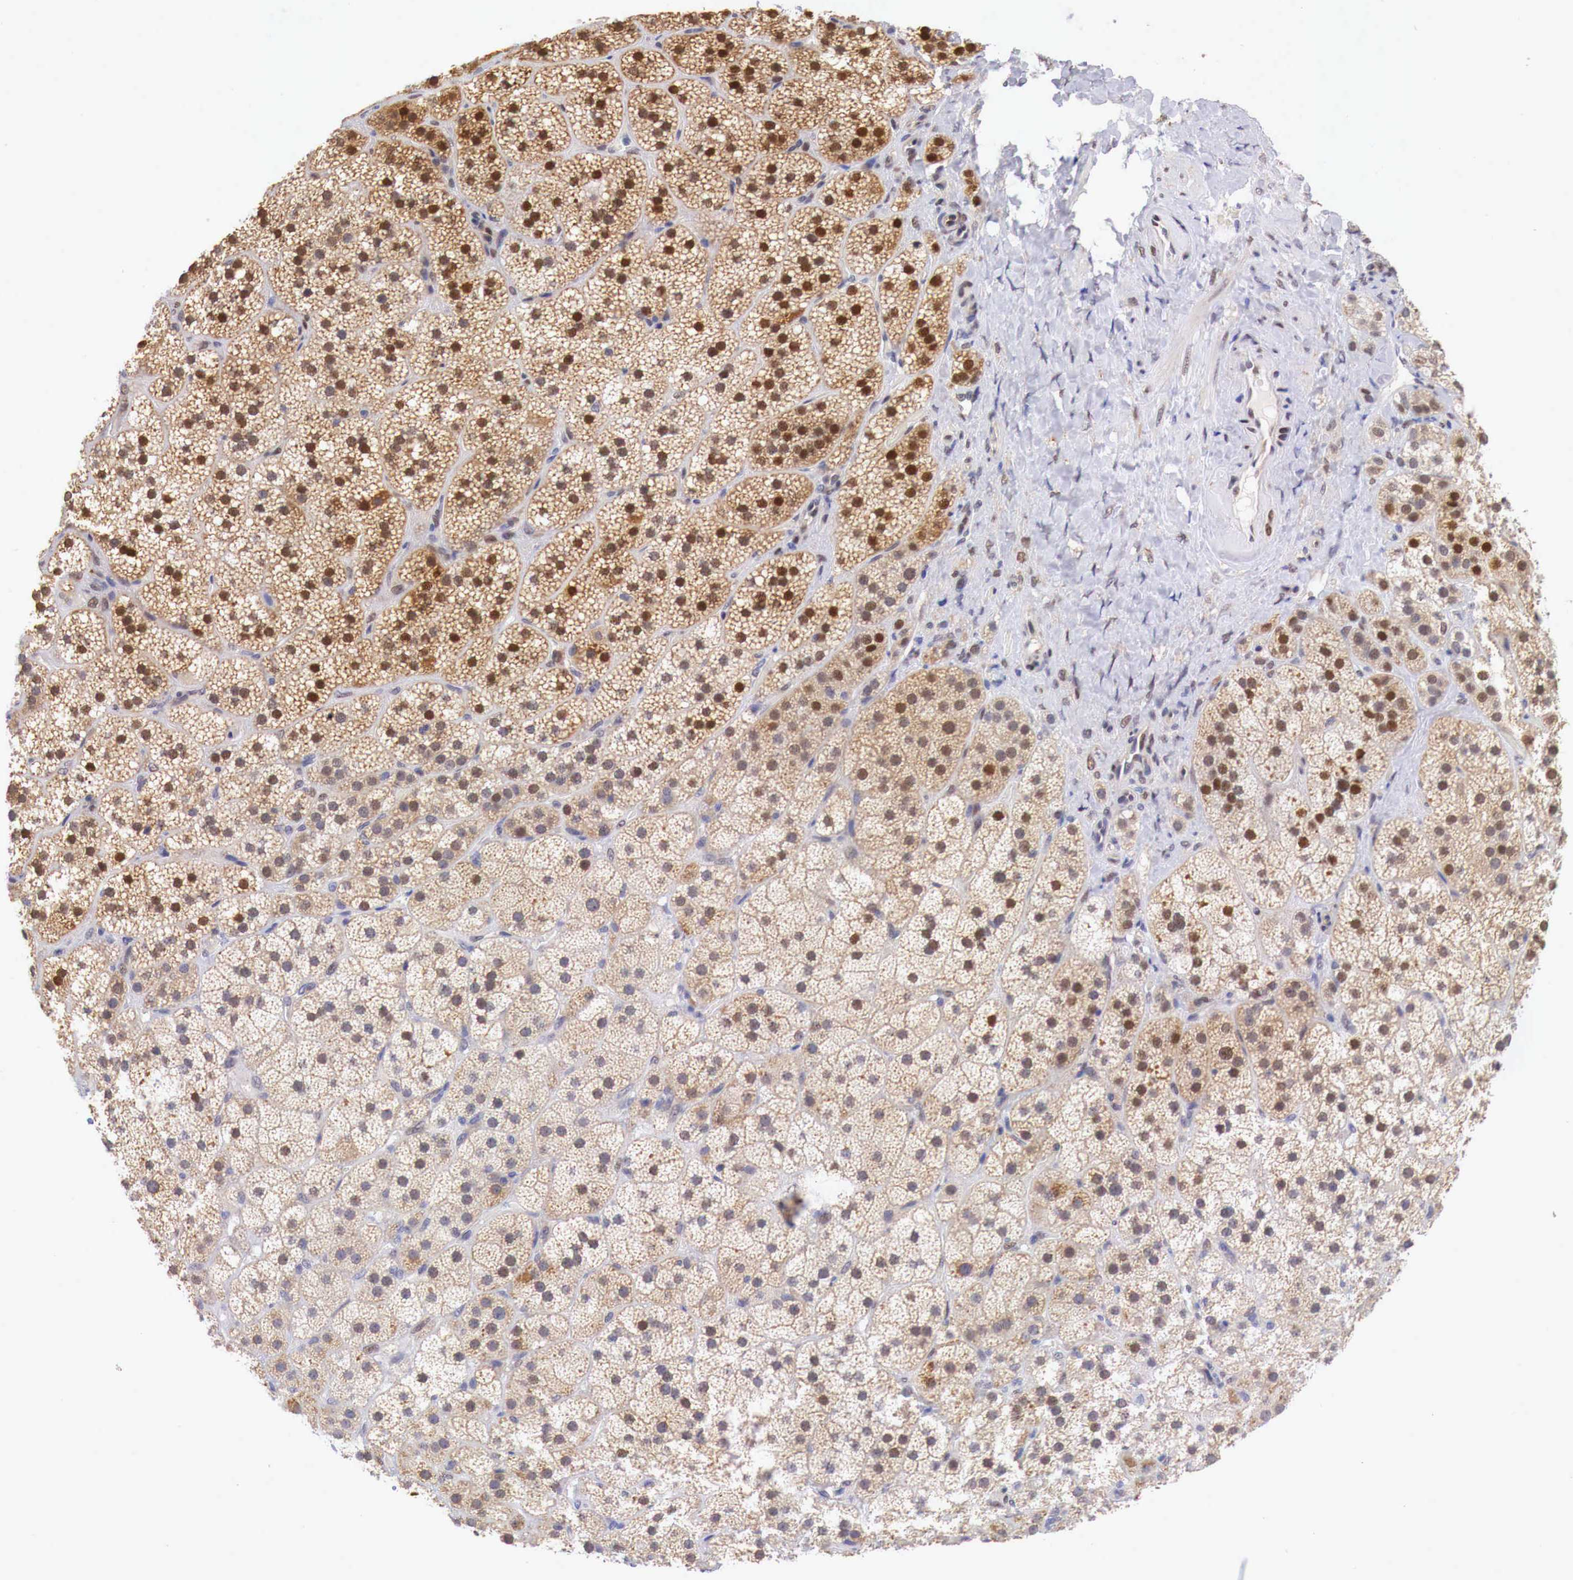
{"staining": {"intensity": "moderate", "quantity": "25%-75%", "location": "cytoplasmic/membranous,nuclear"}, "tissue": "adrenal gland", "cell_type": "Glandular cells", "image_type": "normal", "snomed": [{"axis": "morphology", "description": "Normal tissue, NOS"}, {"axis": "topography", "description": "Adrenal gland"}], "caption": "An immunohistochemistry (IHC) micrograph of benign tissue is shown. Protein staining in brown labels moderate cytoplasmic/membranous,nuclear positivity in adrenal gland within glandular cells.", "gene": "PABIR2", "patient": {"sex": "male", "age": 57}}